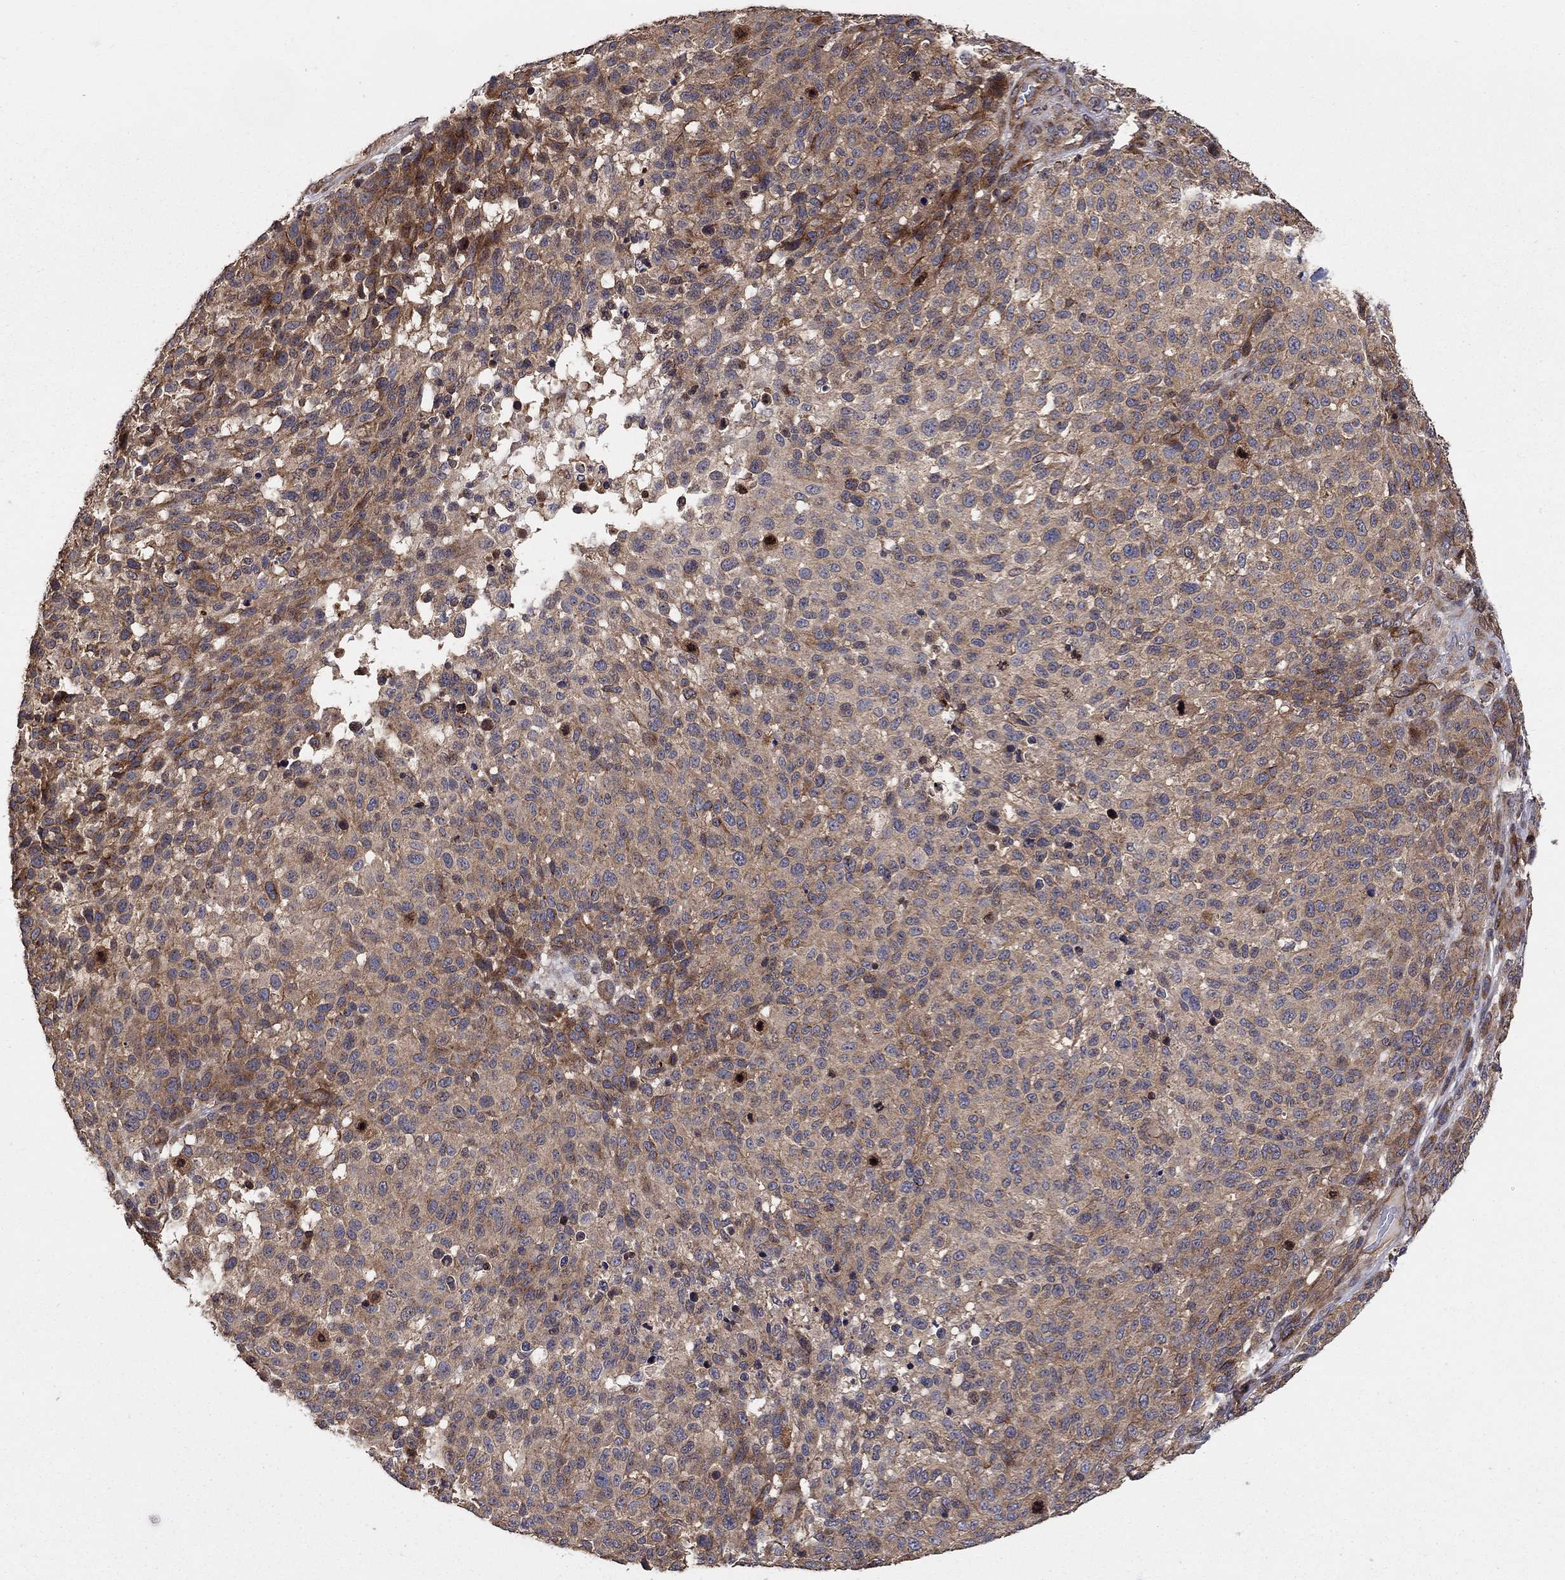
{"staining": {"intensity": "strong", "quantity": "25%-75%", "location": "cytoplasmic/membranous"}, "tissue": "melanoma", "cell_type": "Tumor cells", "image_type": "cancer", "snomed": [{"axis": "morphology", "description": "Malignant melanoma, NOS"}, {"axis": "topography", "description": "Skin"}], "caption": "Immunohistochemical staining of human melanoma shows high levels of strong cytoplasmic/membranous protein positivity in about 25%-75% of tumor cells.", "gene": "BMERB1", "patient": {"sex": "female", "age": 95}}